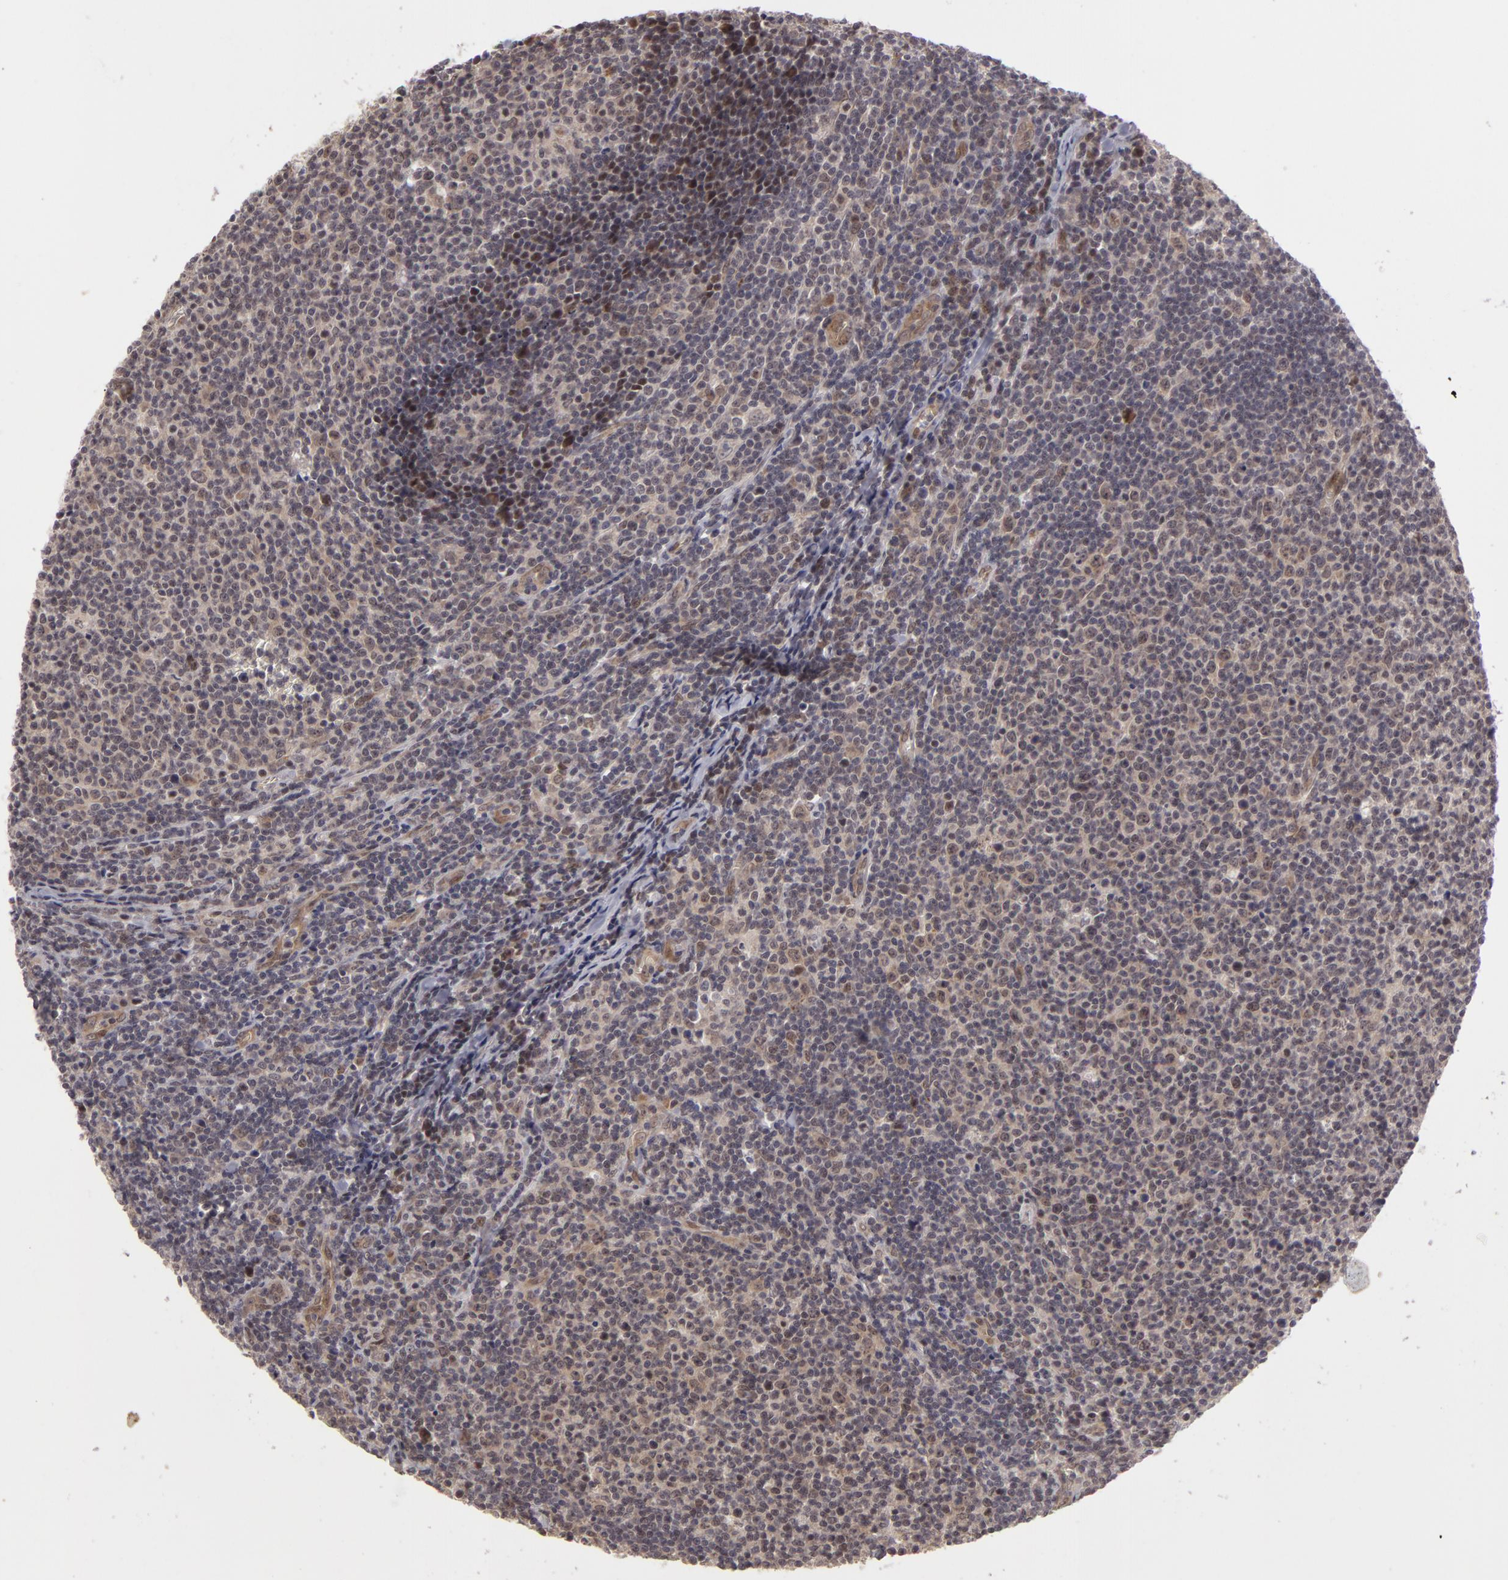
{"staining": {"intensity": "moderate", "quantity": "<25%", "location": "nuclear"}, "tissue": "lymphoma", "cell_type": "Tumor cells", "image_type": "cancer", "snomed": [{"axis": "morphology", "description": "Malignant lymphoma, non-Hodgkin's type, Low grade"}, {"axis": "topography", "description": "Lymph node"}], "caption": "Protein expression analysis of human low-grade malignant lymphoma, non-Hodgkin's type reveals moderate nuclear positivity in approximately <25% of tumor cells.", "gene": "ZNF133", "patient": {"sex": "male", "age": 74}}